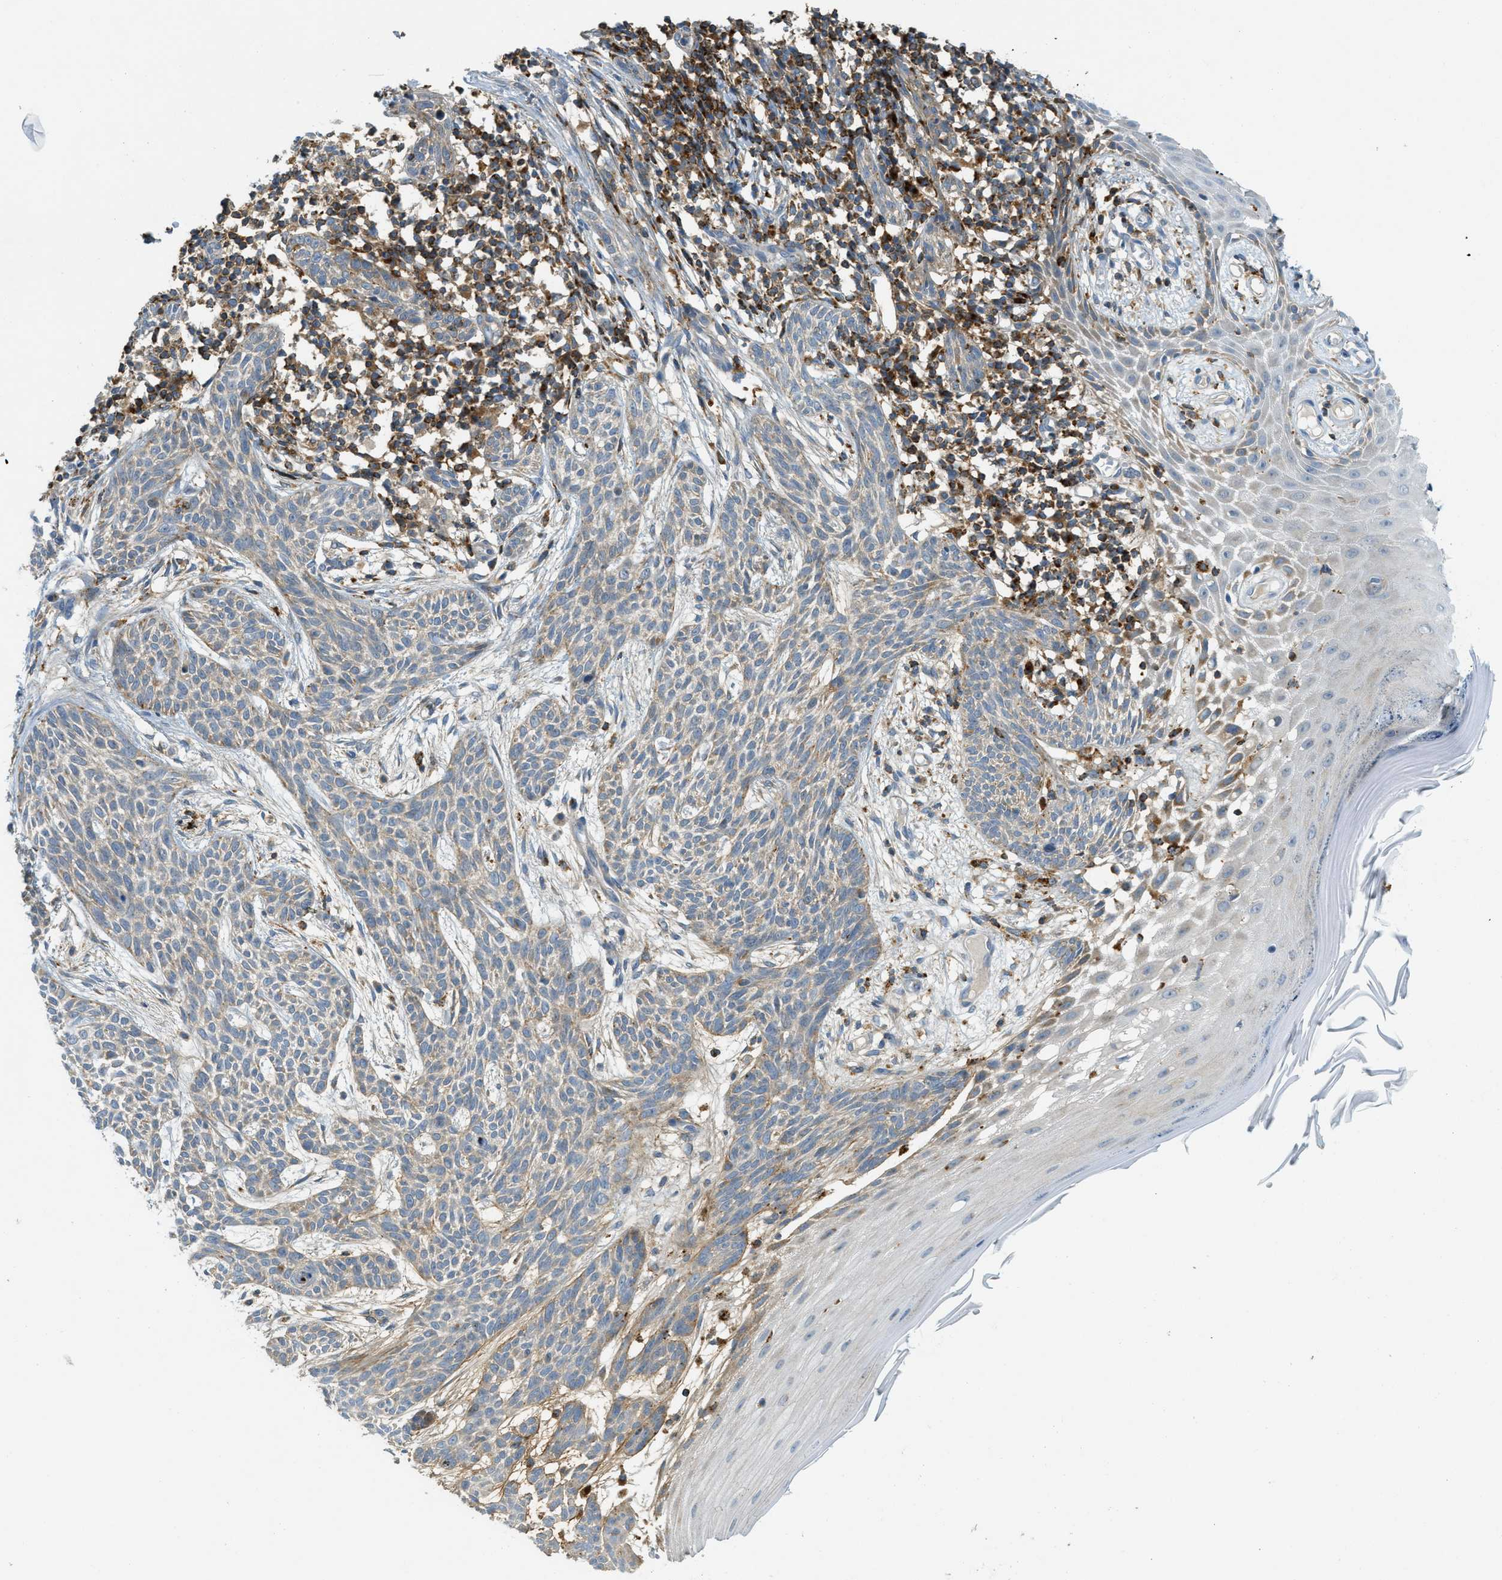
{"staining": {"intensity": "moderate", "quantity": "<25%", "location": "cytoplasmic/membranous"}, "tissue": "skin cancer", "cell_type": "Tumor cells", "image_type": "cancer", "snomed": [{"axis": "morphology", "description": "Basal cell carcinoma"}, {"axis": "topography", "description": "Skin"}], "caption": "Human skin cancer (basal cell carcinoma) stained for a protein (brown) shows moderate cytoplasmic/membranous positive expression in about <25% of tumor cells.", "gene": "PLBD2", "patient": {"sex": "female", "age": 59}}